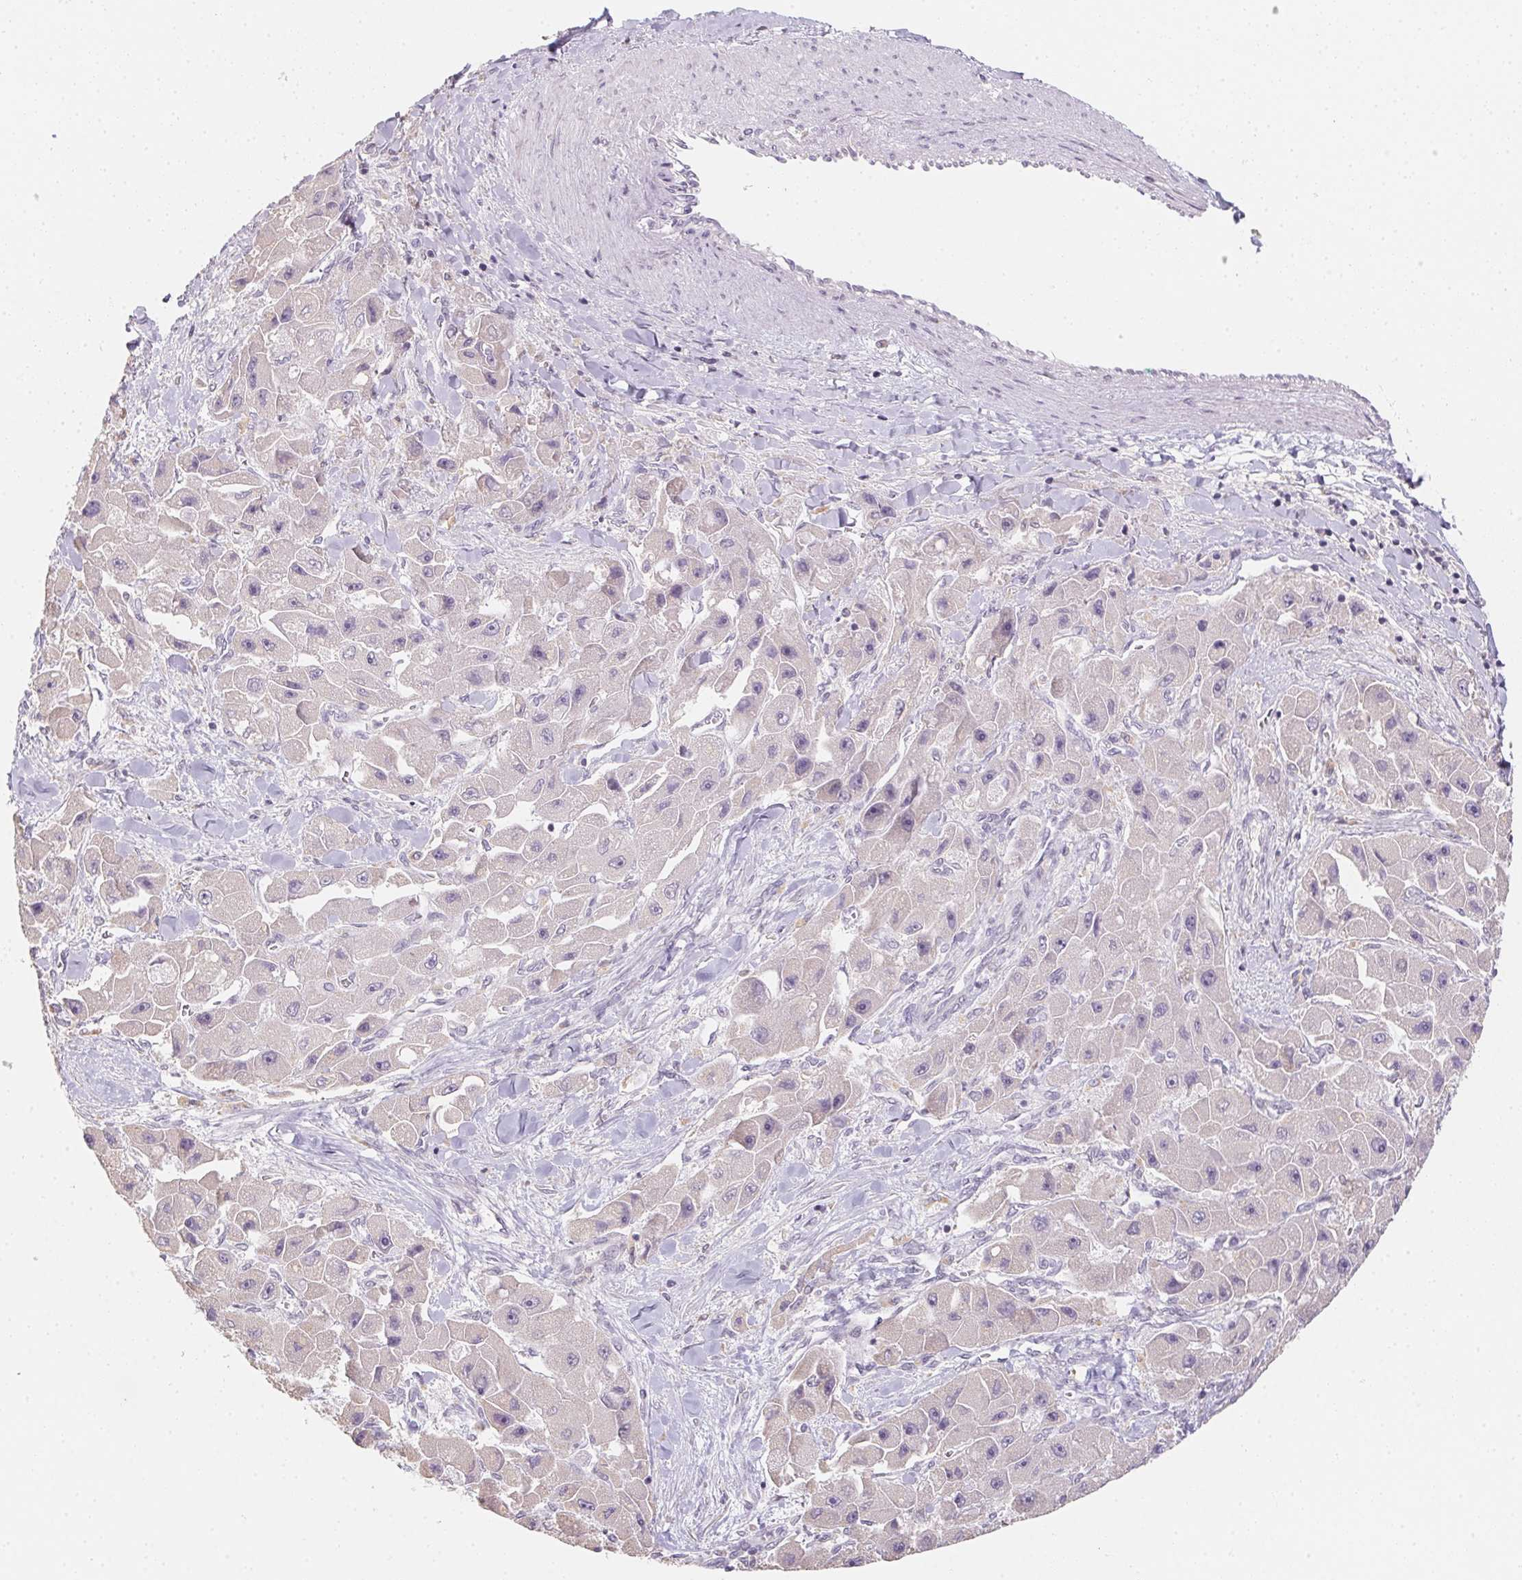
{"staining": {"intensity": "negative", "quantity": "none", "location": "none"}, "tissue": "liver cancer", "cell_type": "Tumor cells", "image_type": "cancer", "snomed": [{"axis": "morphology", "description": "Carcinoma, Hepatocellular, NOS"}, {"axis": "topography", "description": "Liver"}], "caption": "Immunohistochemistry of liver cancer (hepatocellular carcinoma) displays no staining in tumor cells.", "gene": "SLC6A18", "patient": {"sex": "male", "age": 24}}